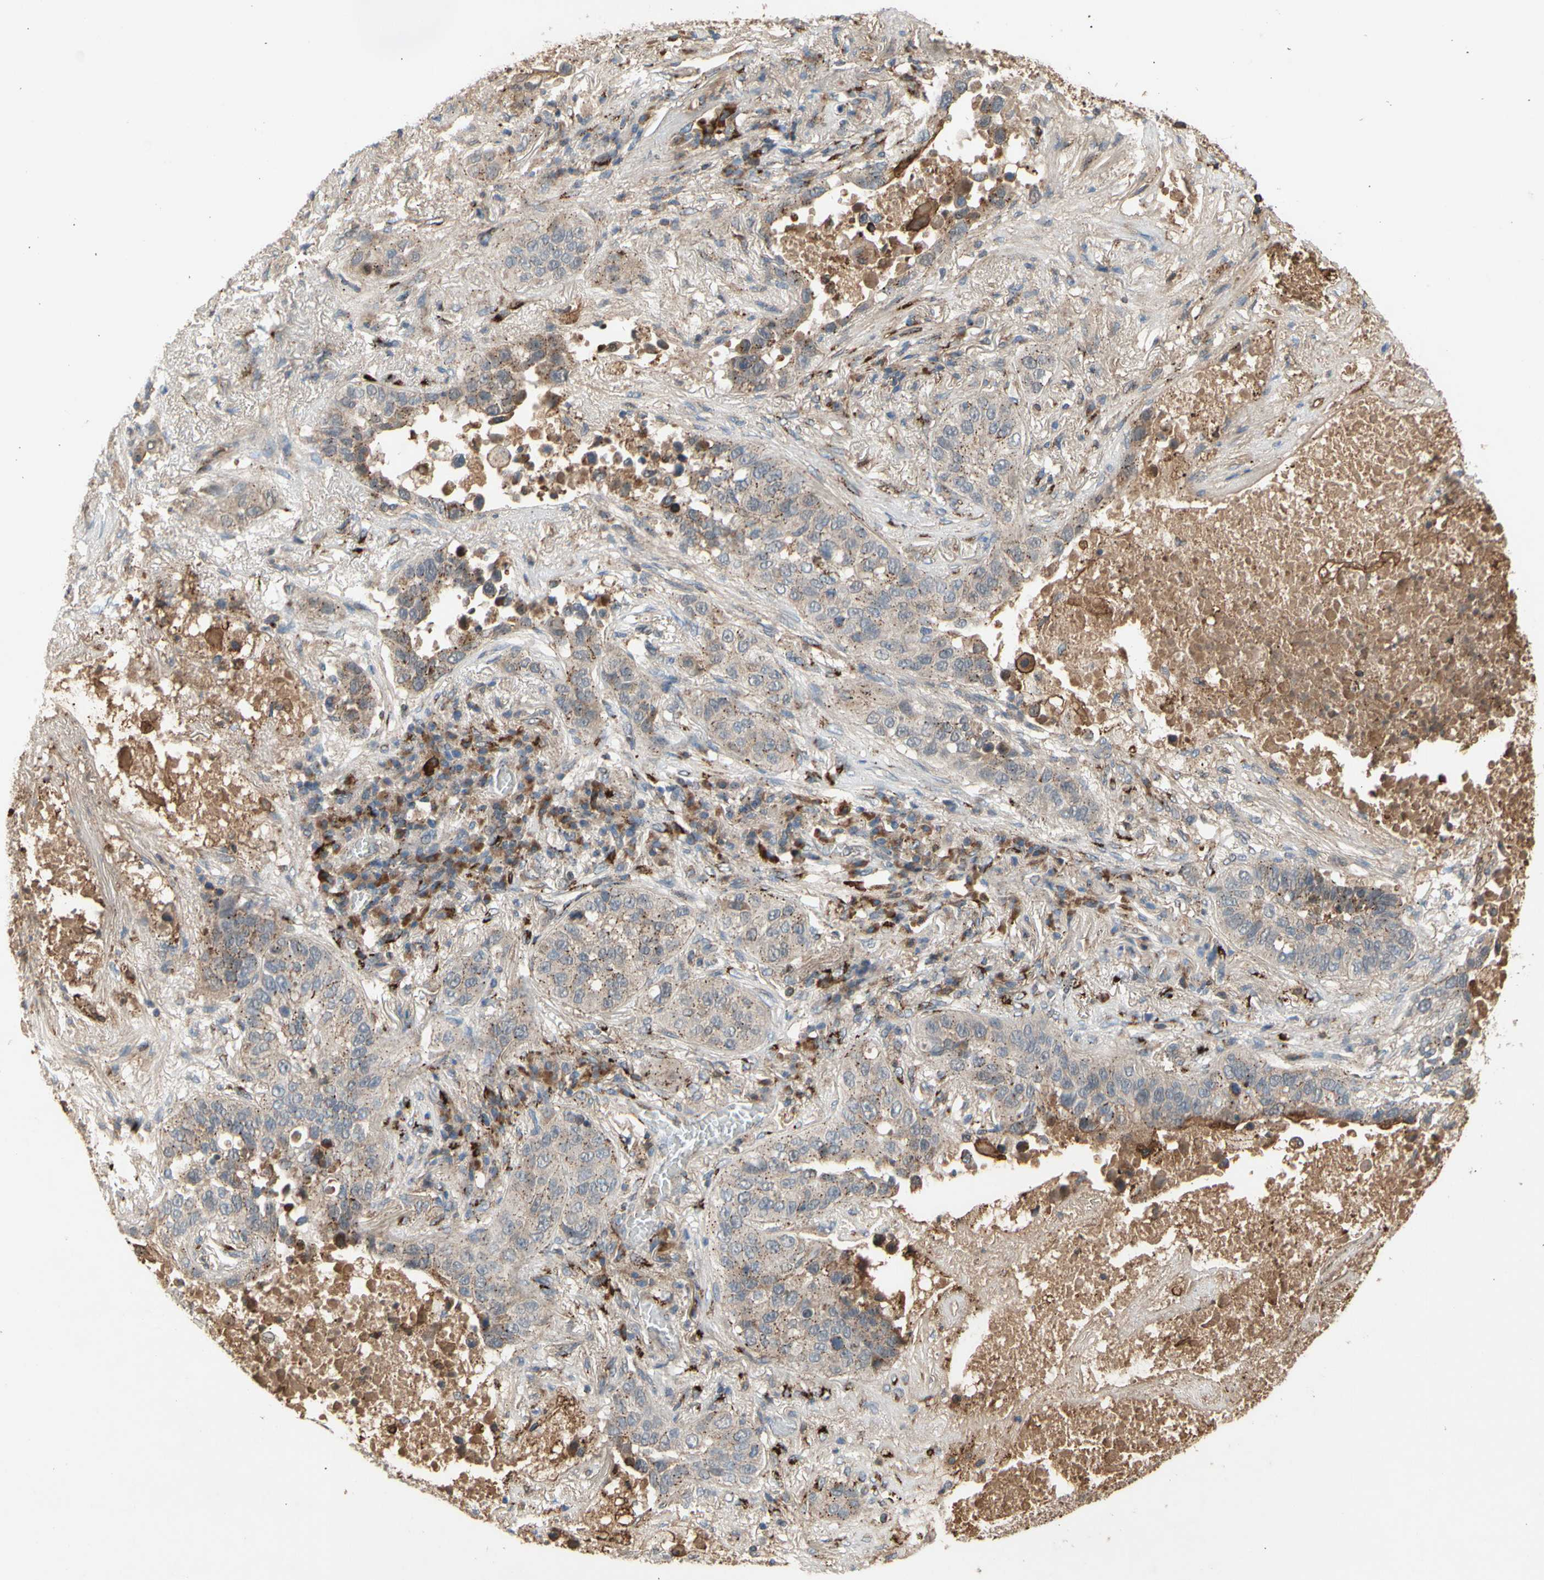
{"staining": {"intensity": "moderate", "quantity": "25%-75%", "location": "cytoplasmic/membranous"}, "tissue": "lung cancer", "cell_type": "Tumor cells", "image_type": "cancer", "snomed": [{"axis": "morphology", "description": "Squamous cell carcinoma, NOS"}, {"axis": "topography", "description": "Lung"}], "caption": "Human squamous cell carcinoma (lung) stained with a protein marker exhibits moderate staining in tumor cells.", "gene": "GALNT5", "patient": {"sex": "male", "age": 57}}